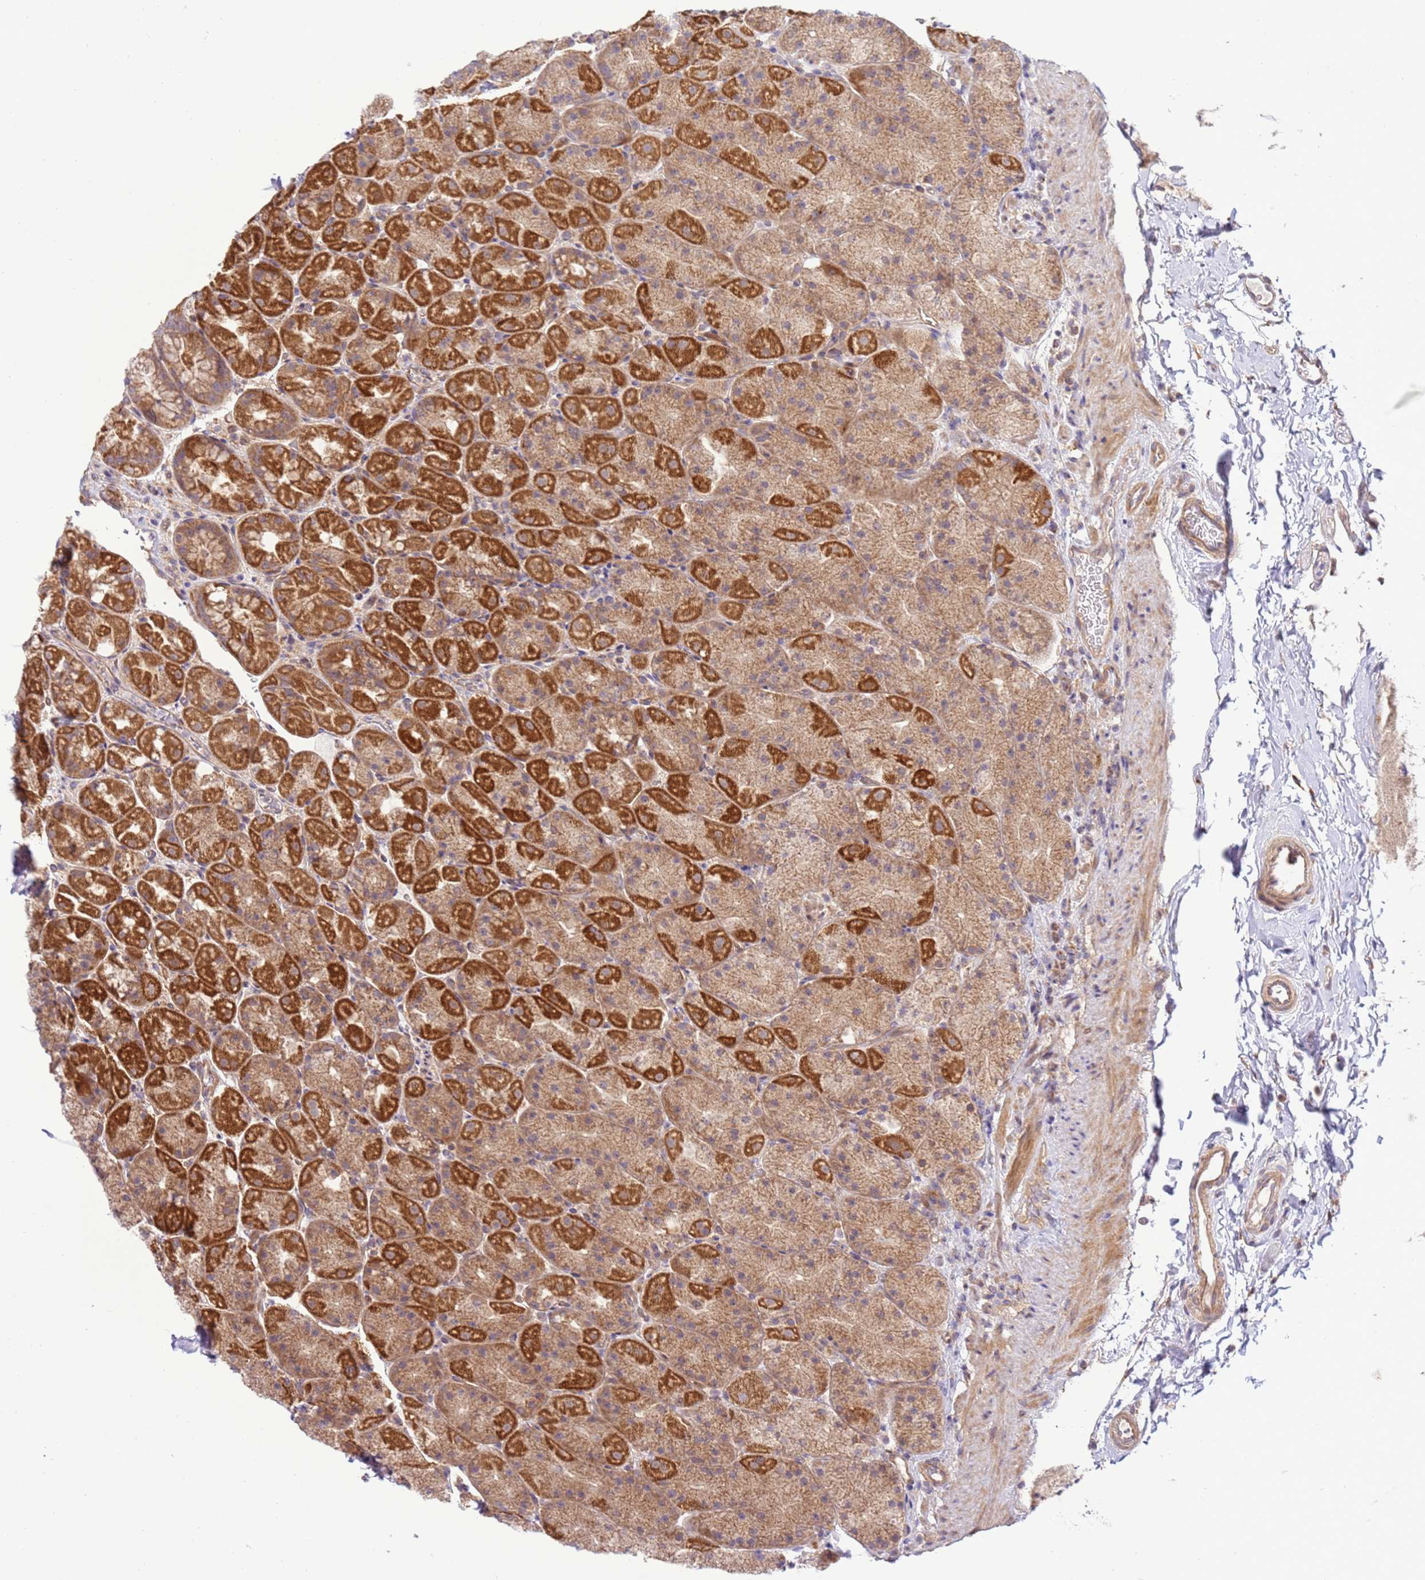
{"staining": {"intensity": "strong", "quantity": ">75%", "location": "cytoplasmic/membranous"}, "tissue": "stomach", "cell_type": "Glandular cells", "image_type": "normal", "snomed": [{"axis": "morphology", "description": "Normal tissue, NOS"}, {"axis": "topography", "description": "Stomach, upper"}, {"axis": "topography", "description": "Stomach, lower"}], "caption": "This micrograph displays immunohistochemistry staining of unremarkable human stomach, with high strong cytoplasmic/membranous staining in approximately >75% of glandular cells.", "gene": "SCARA3", "patient": {"sex": "male", "age": 67}}